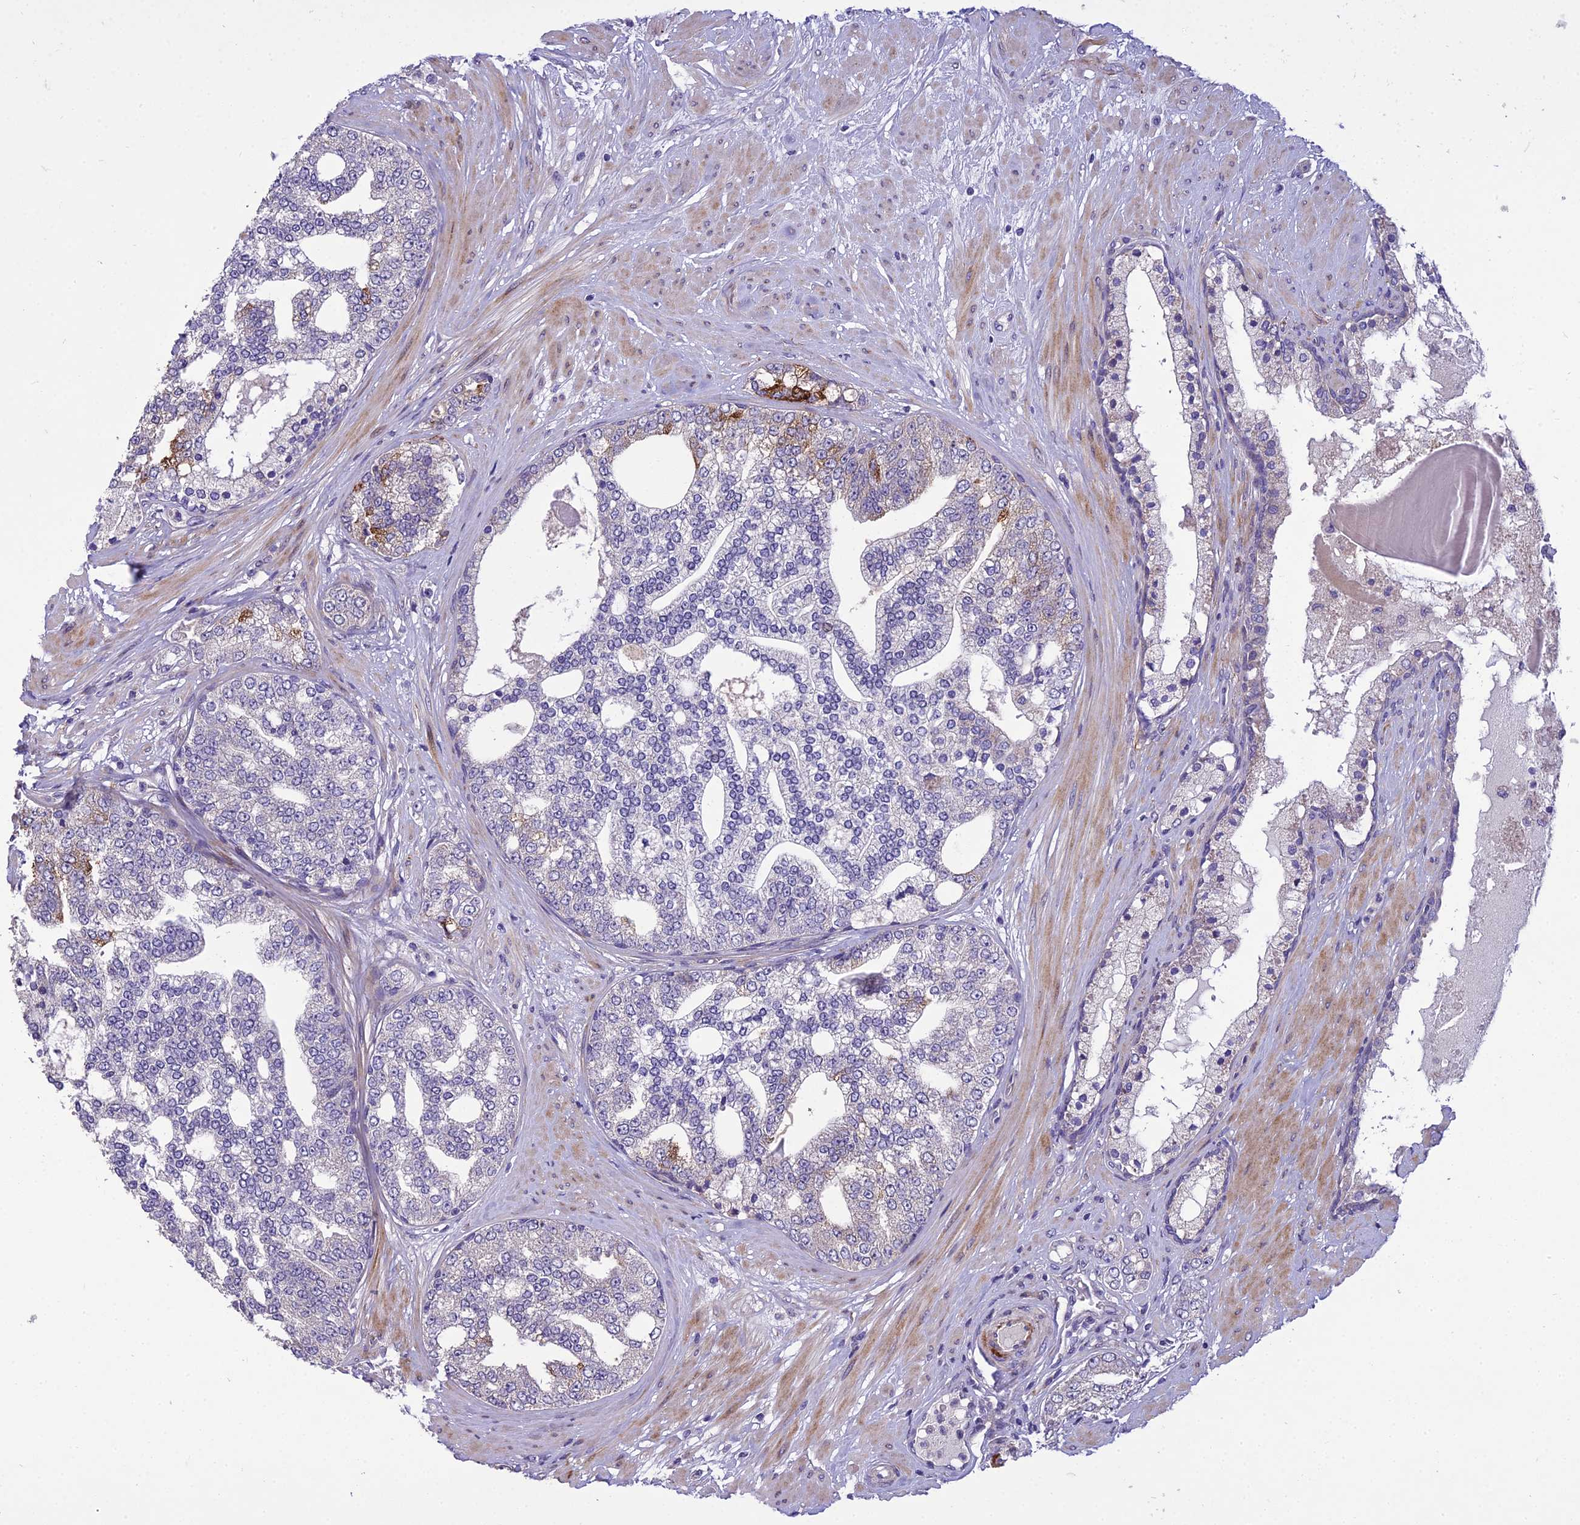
{"staining": {"intensity": "negative", "quantity": "none", "location": "none"}, "tissue": "prostate cancer", "cell_type": "Tumor cells", "image_type": "cancer", "snomed": [{"axis": "morphology", "description": "Adenocarcinoma, High grade"}, {"axis": "topography", "description": "Prostate"}], "caption": "This is a image of immunohistochemistry staining of adenocarcinoma (high-grade) (prostate), which shows no positivity in tumor cells.", "gene": "ADIPOR2", "patient": {"sex": "male", "age": 64}}